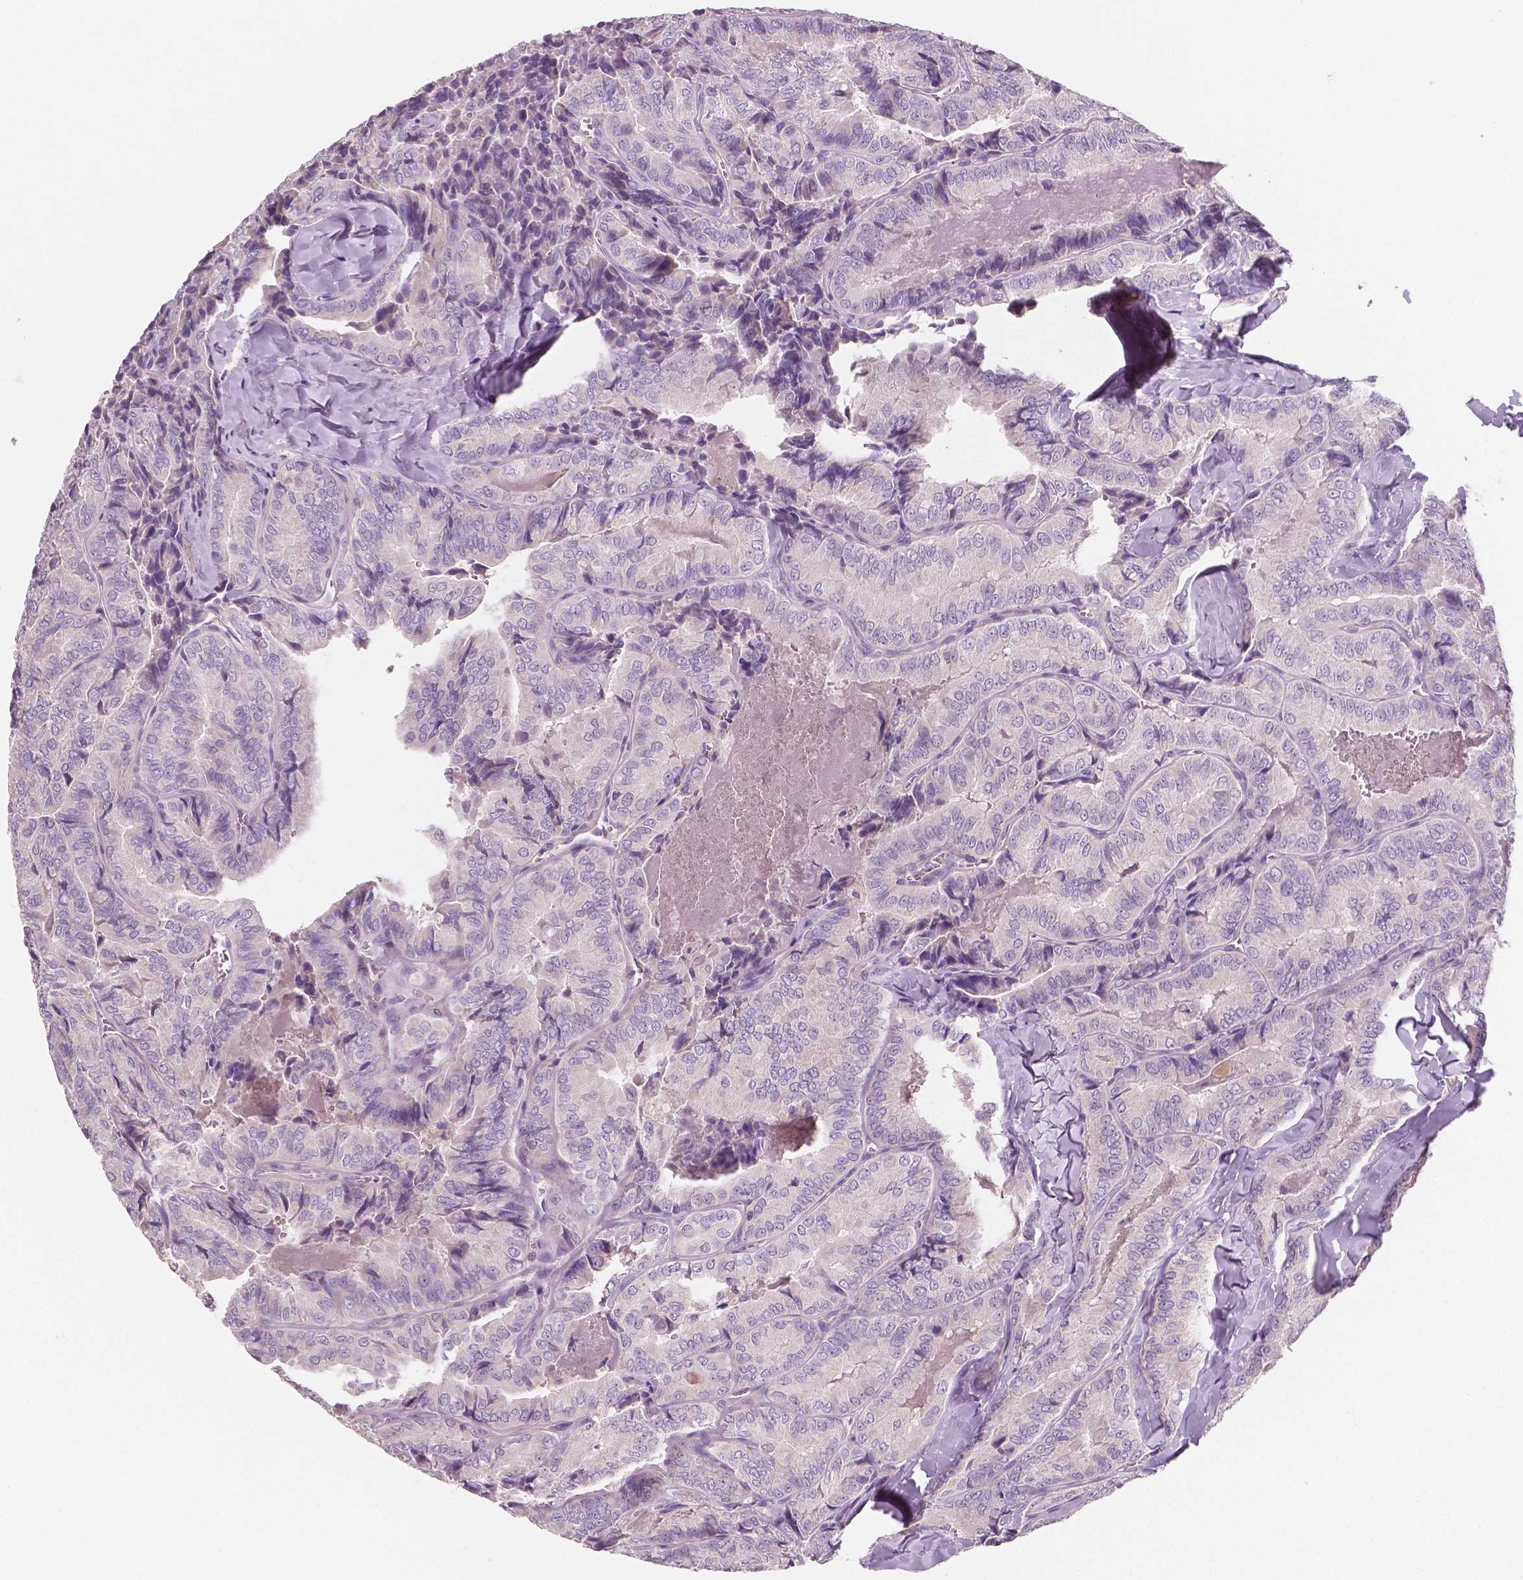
{"staining": {"intensity": "negative", "quantity": "none", "location": "none"}, "tissue": "thyroid cancer", "cell_type": "Tumor cells", "image_type": "cancer", "snomed": [{"axis": "morphology", "description": "Papillary adenocarcinoma, NOS"}, {"axis": "topography", "description": "Thyroid gland"}], "caption": "Immunohistochemical staining of human papillary adenocarcinoma (thyroid) reveals no significant positivity in tumor cells.", "gene": "LSM14B", "patient": {"sex": "female", "age": 75}}